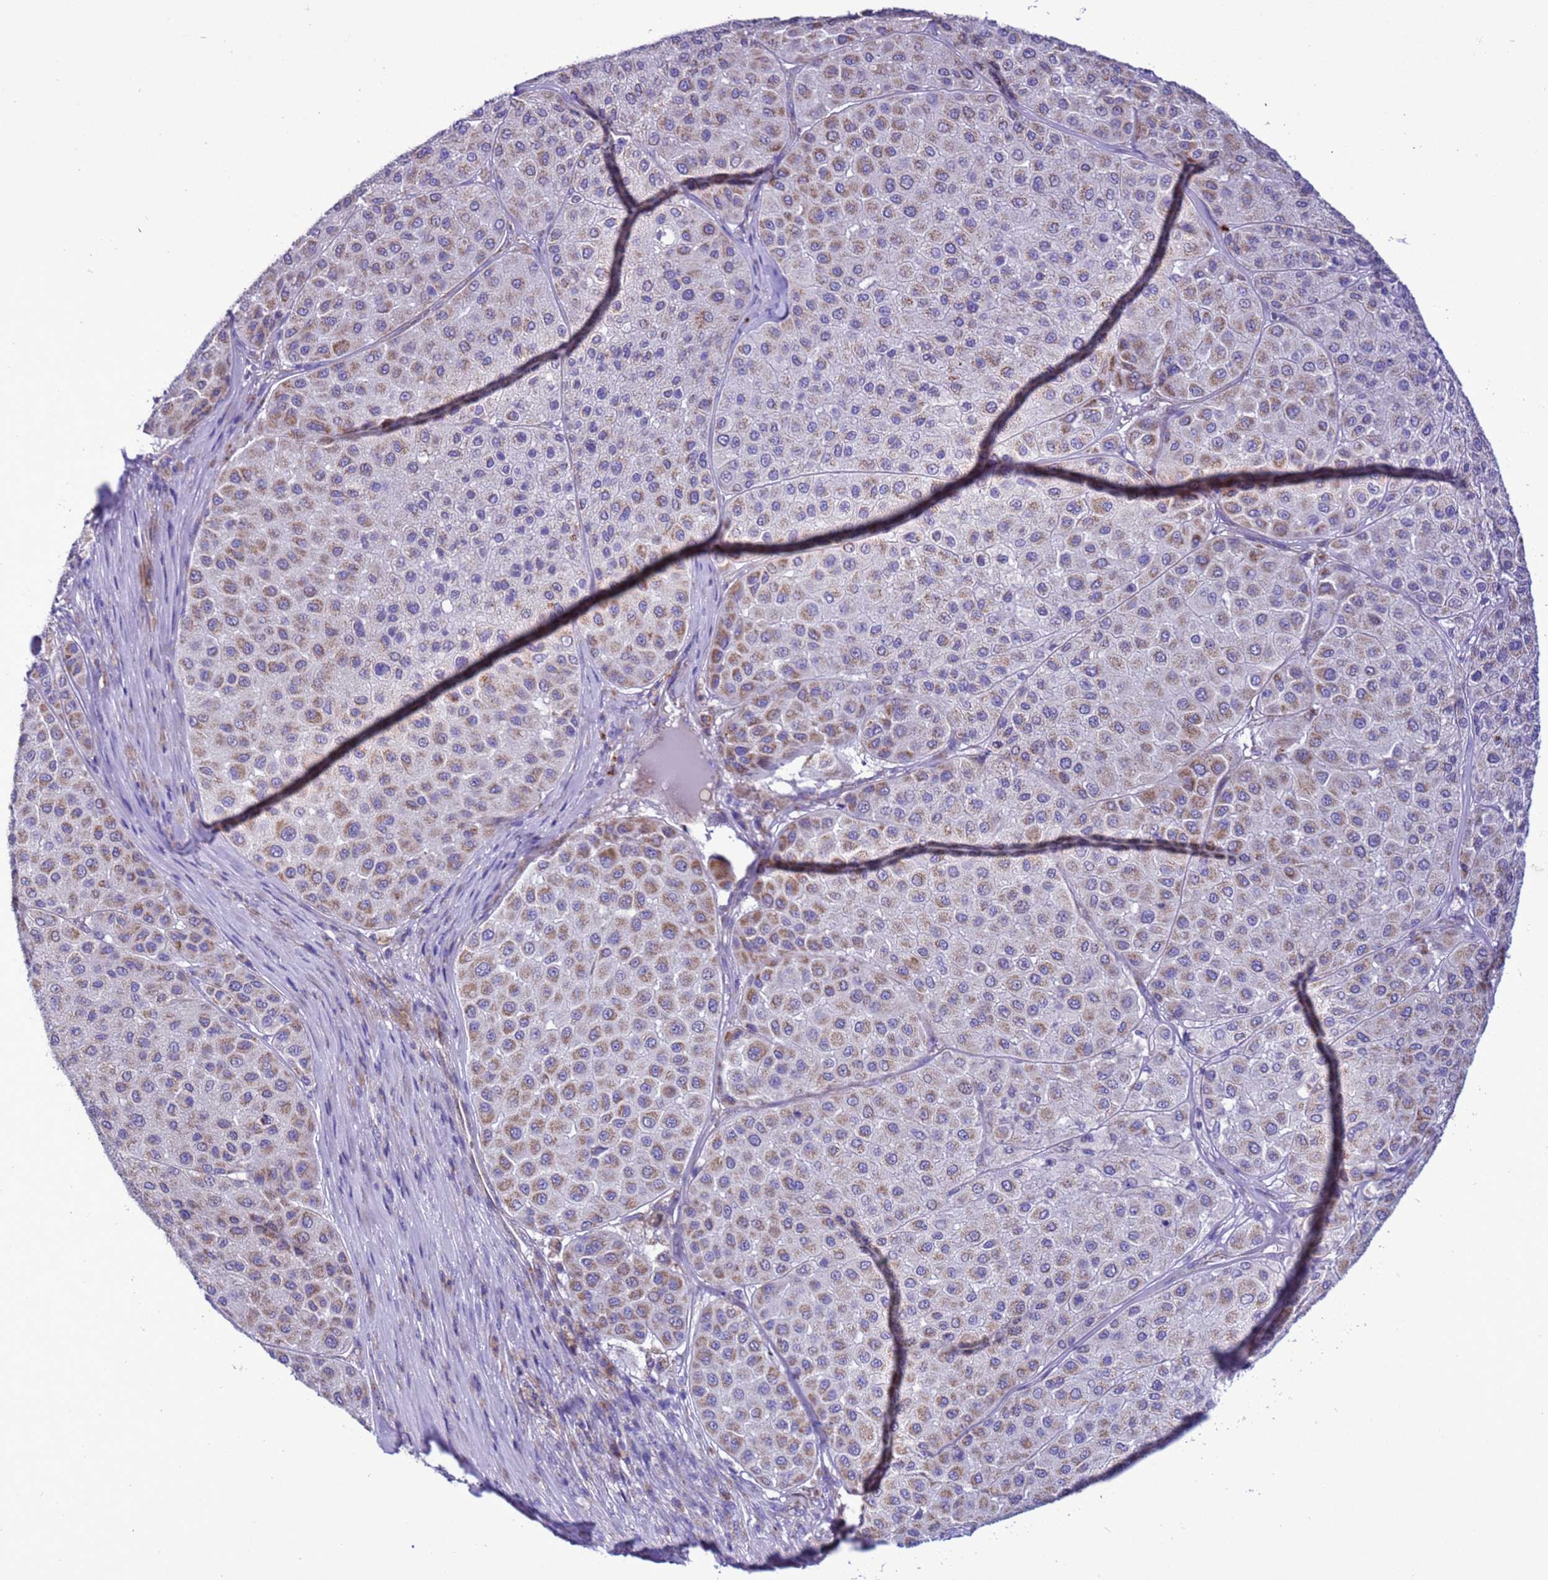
{"staining": {"intensity": "moderate", "quantity": "25%-75%", "location": "cytoplasmic/membranous"}, "tissue": "melanoma", "cell_type": "Tumor cells", "image_type": "cancer", "snomed": [{"axis": "morphology", "description": "Malignant melanoma, Metastatic site"}, {"axis": "topography", "description": "Smooth muscle"}], "caption": "Human malignant melanoma (metastatic site) stained with a protein marker demonstrates moderate staining in tumor cells.", "gene": "CCDC191", "patient": {"sex": "male", "age": 41}}